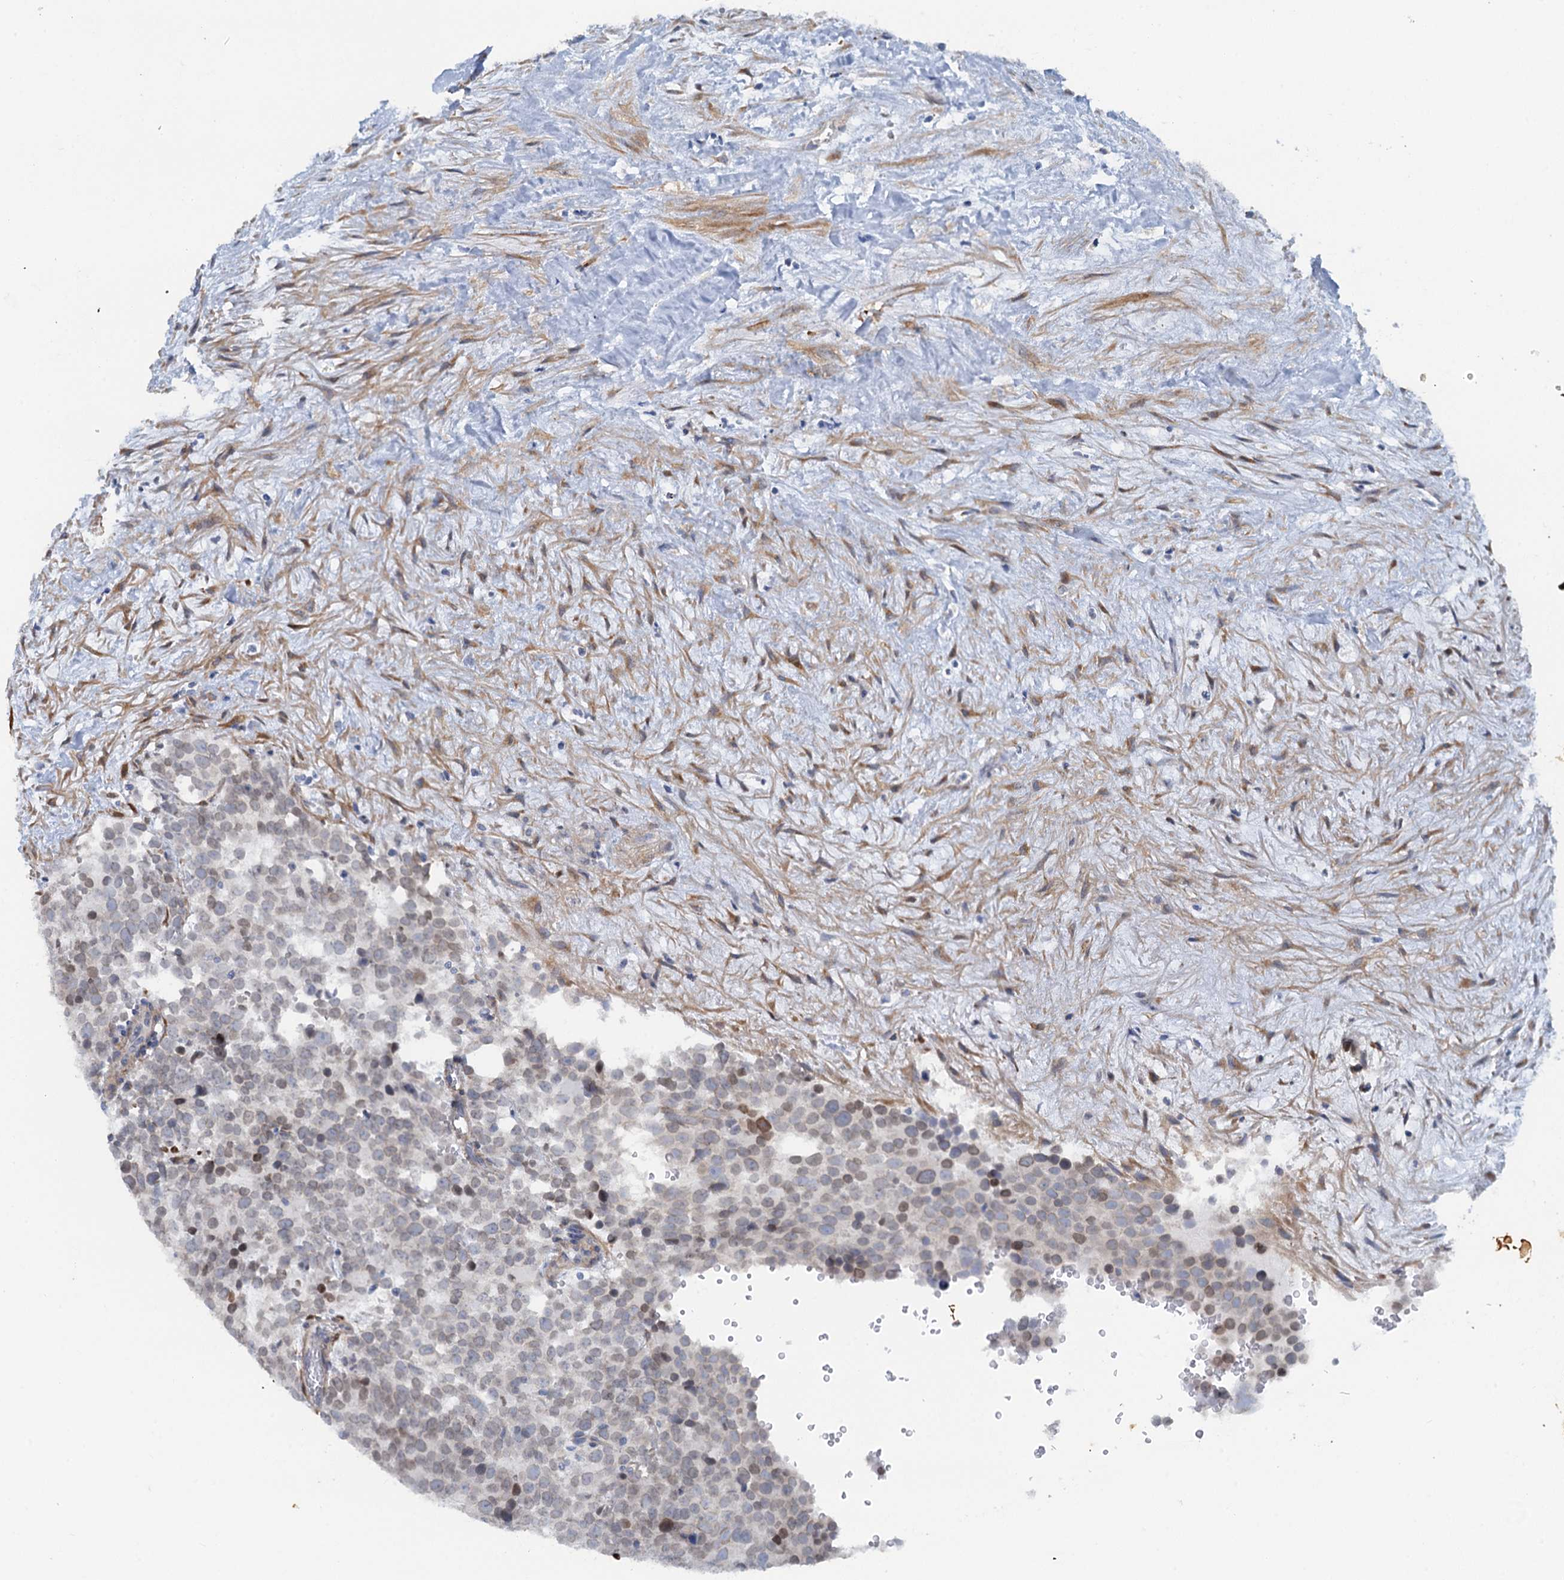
{"staining": {"intensity": "moderate", "quantity": "<25%", "location": "cytoplasmic/membranous"}, "tissue": "testis cancer", "cell_type": "Tumor cells", "image_type": "cancer", "snomed": [{"axis": "morphology", "description": "Seminoma, NOS"}, {"axis": "topography", "description": "Testis"}], "caption": "Brown immunohistochemical staining in testis seminoma shows moderate cytoplasmic/membranous positivity in approximately <25% of tumor cells.", "gene": "POGLUT3", "patient": {"sex": "male", "age": 71}}